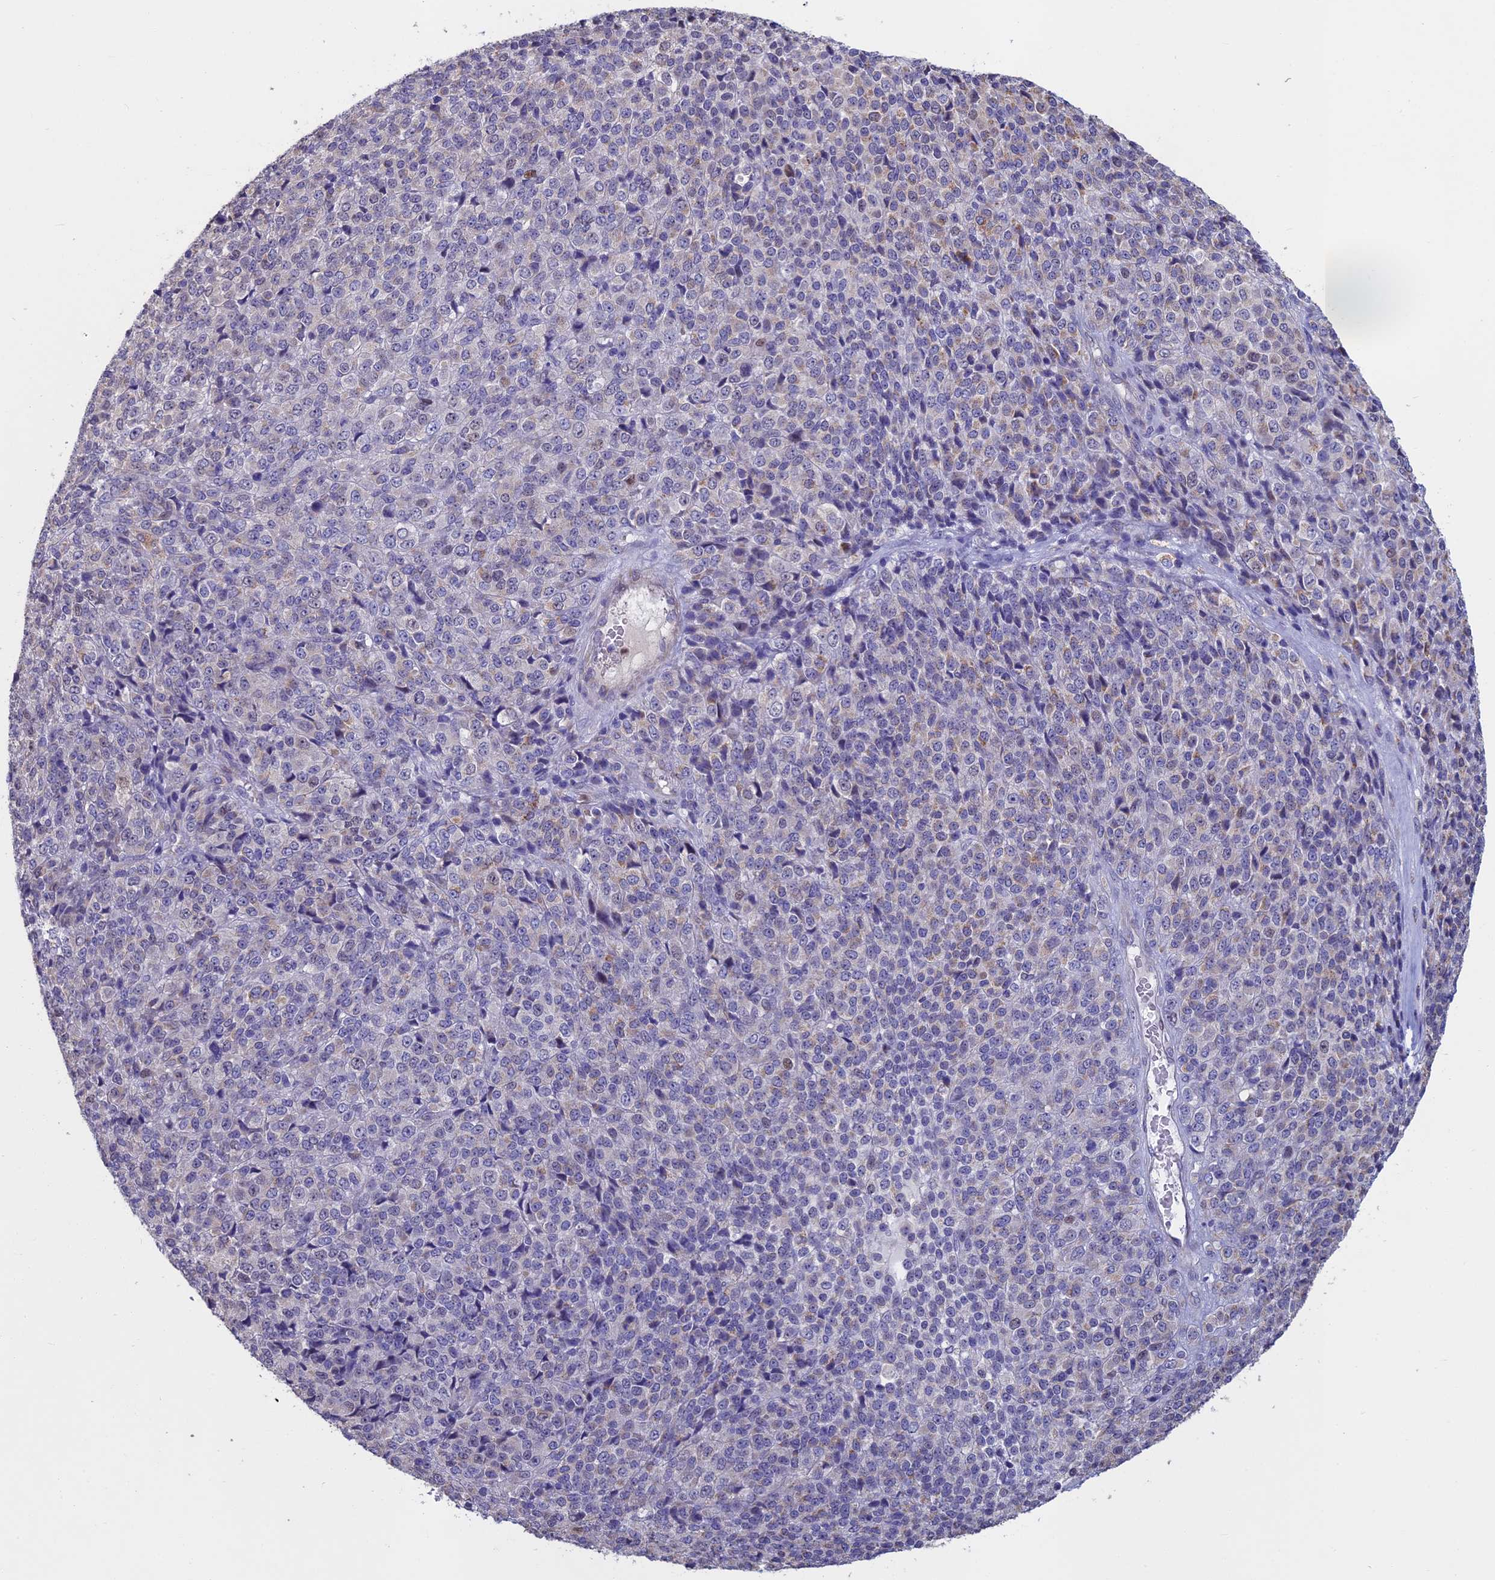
{"staining": {"intensity": "negative", "quantity": "none", "location": "none"}, "tissue": "melanoma", "cell_type": "Tumor cells", "image_type": "cancer", "snomed": [{"axis": "morphology", "description": "Malignant melanoma, Metastatic site"}, {"axis": "topography", "description": "Brain"}], "caption": "Melanoma was stained to show a protein in brown. There is no significant positivity in tumor cells. The staining is performed using DAB (3,3'-diaminobenzidine) brown chromogen with nuclei counter-stained in using hematoxylin.", "gene": "ACSS1", "patient": {"sex": "female", "age": 56}}